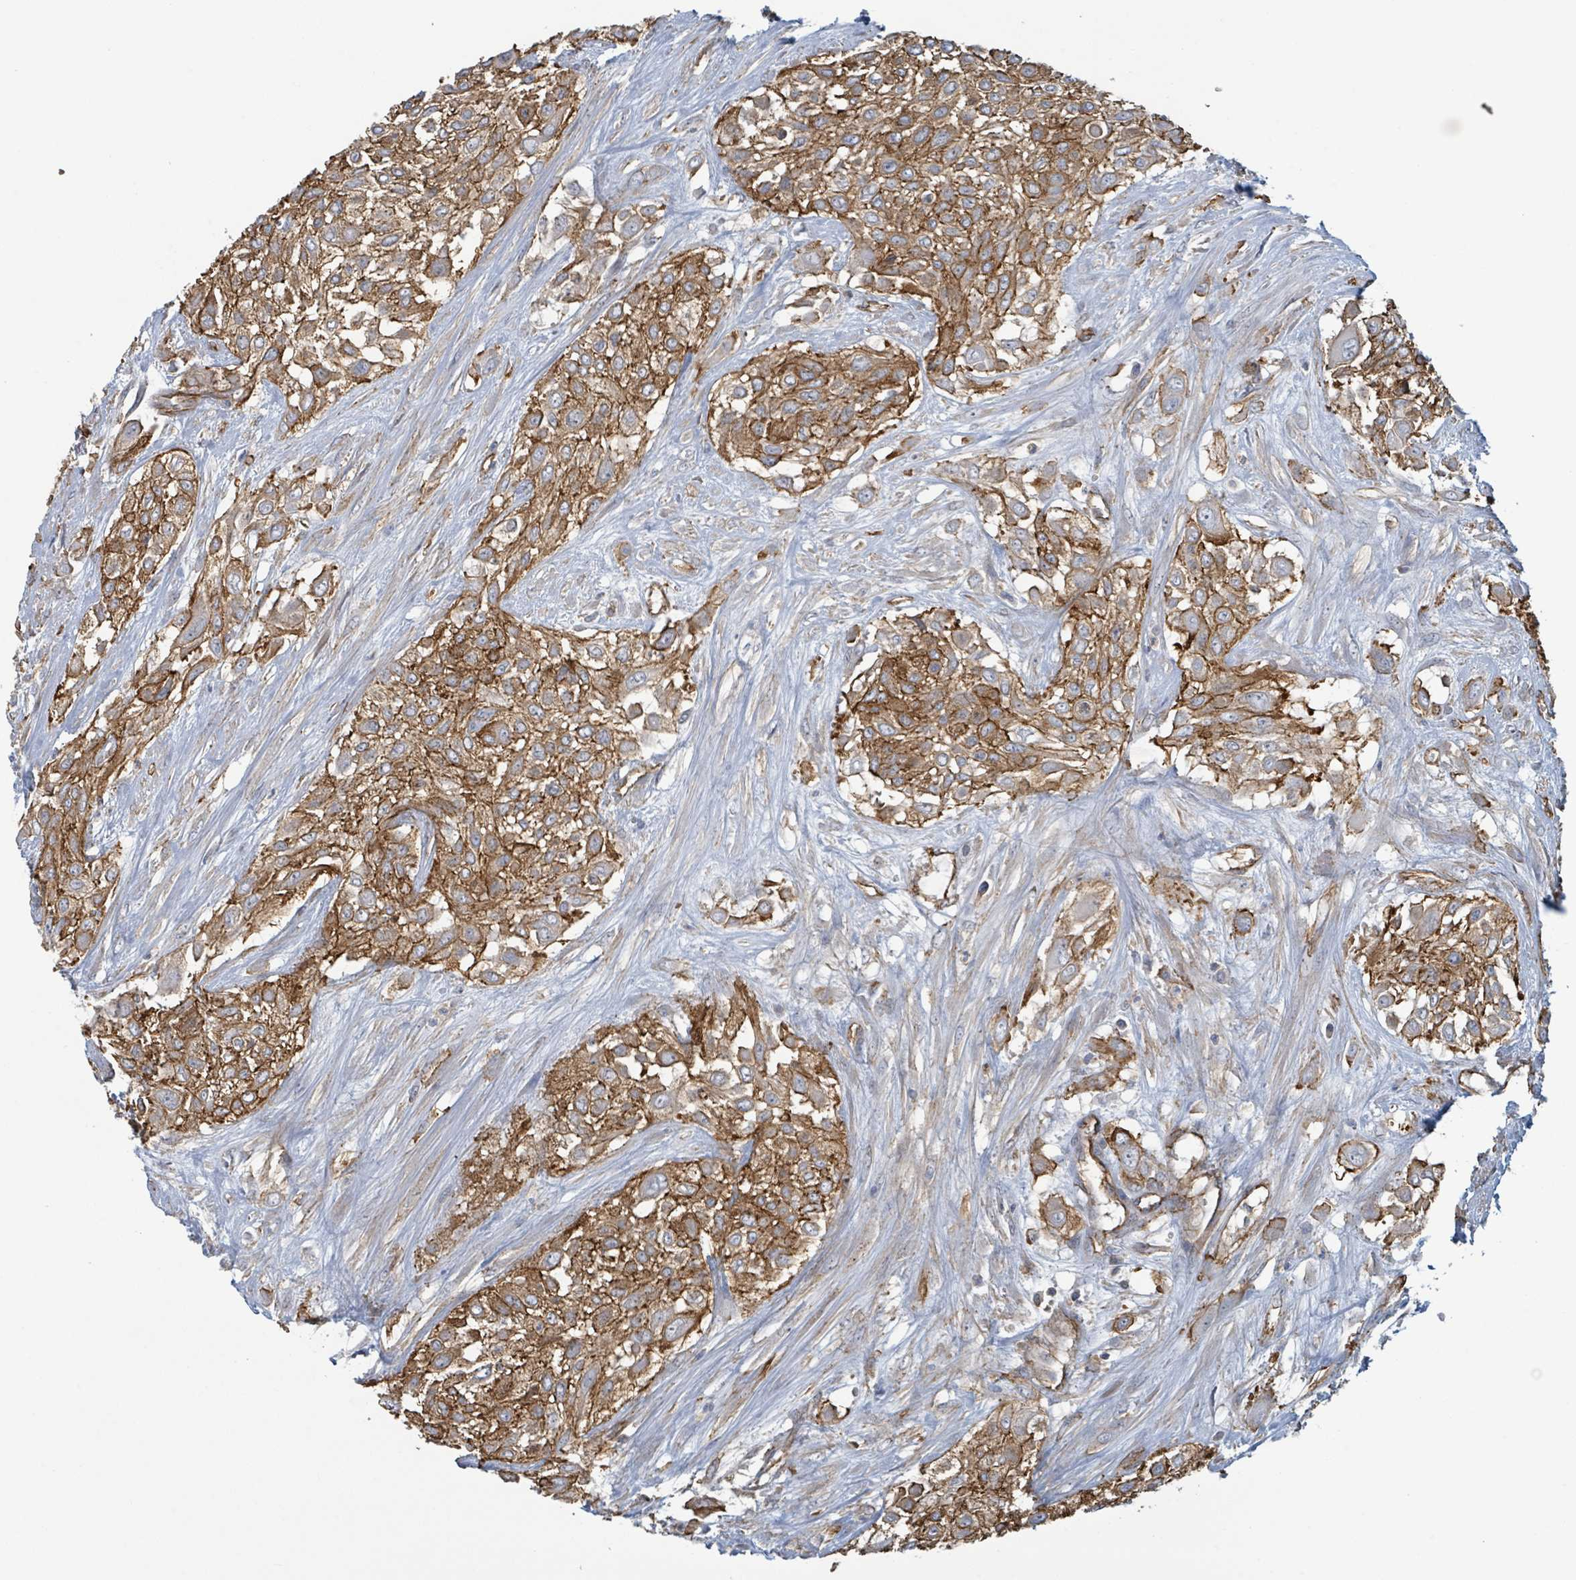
{"staining": {"intensity": "moderate", "quantity": ">75%", "location": "cytoplasmic/membranous"}, "tissue": "urothelial cancer", "cell_type": "Tumor cells", "image_type": "cancer", "snomed": [{"axis": "morphology", "description": "Urothelial carcinoma, High grade"}, {"axis": "topography", "description": "Urinary bladder"}], "caption": "Moderate cytoplasmic/membranous expression is identified in approximately >75% of tumor cells in high-grade urothelial carcinoma.", "gene": "LDOC1", "patient": {"sex": "male", "age": 57}}